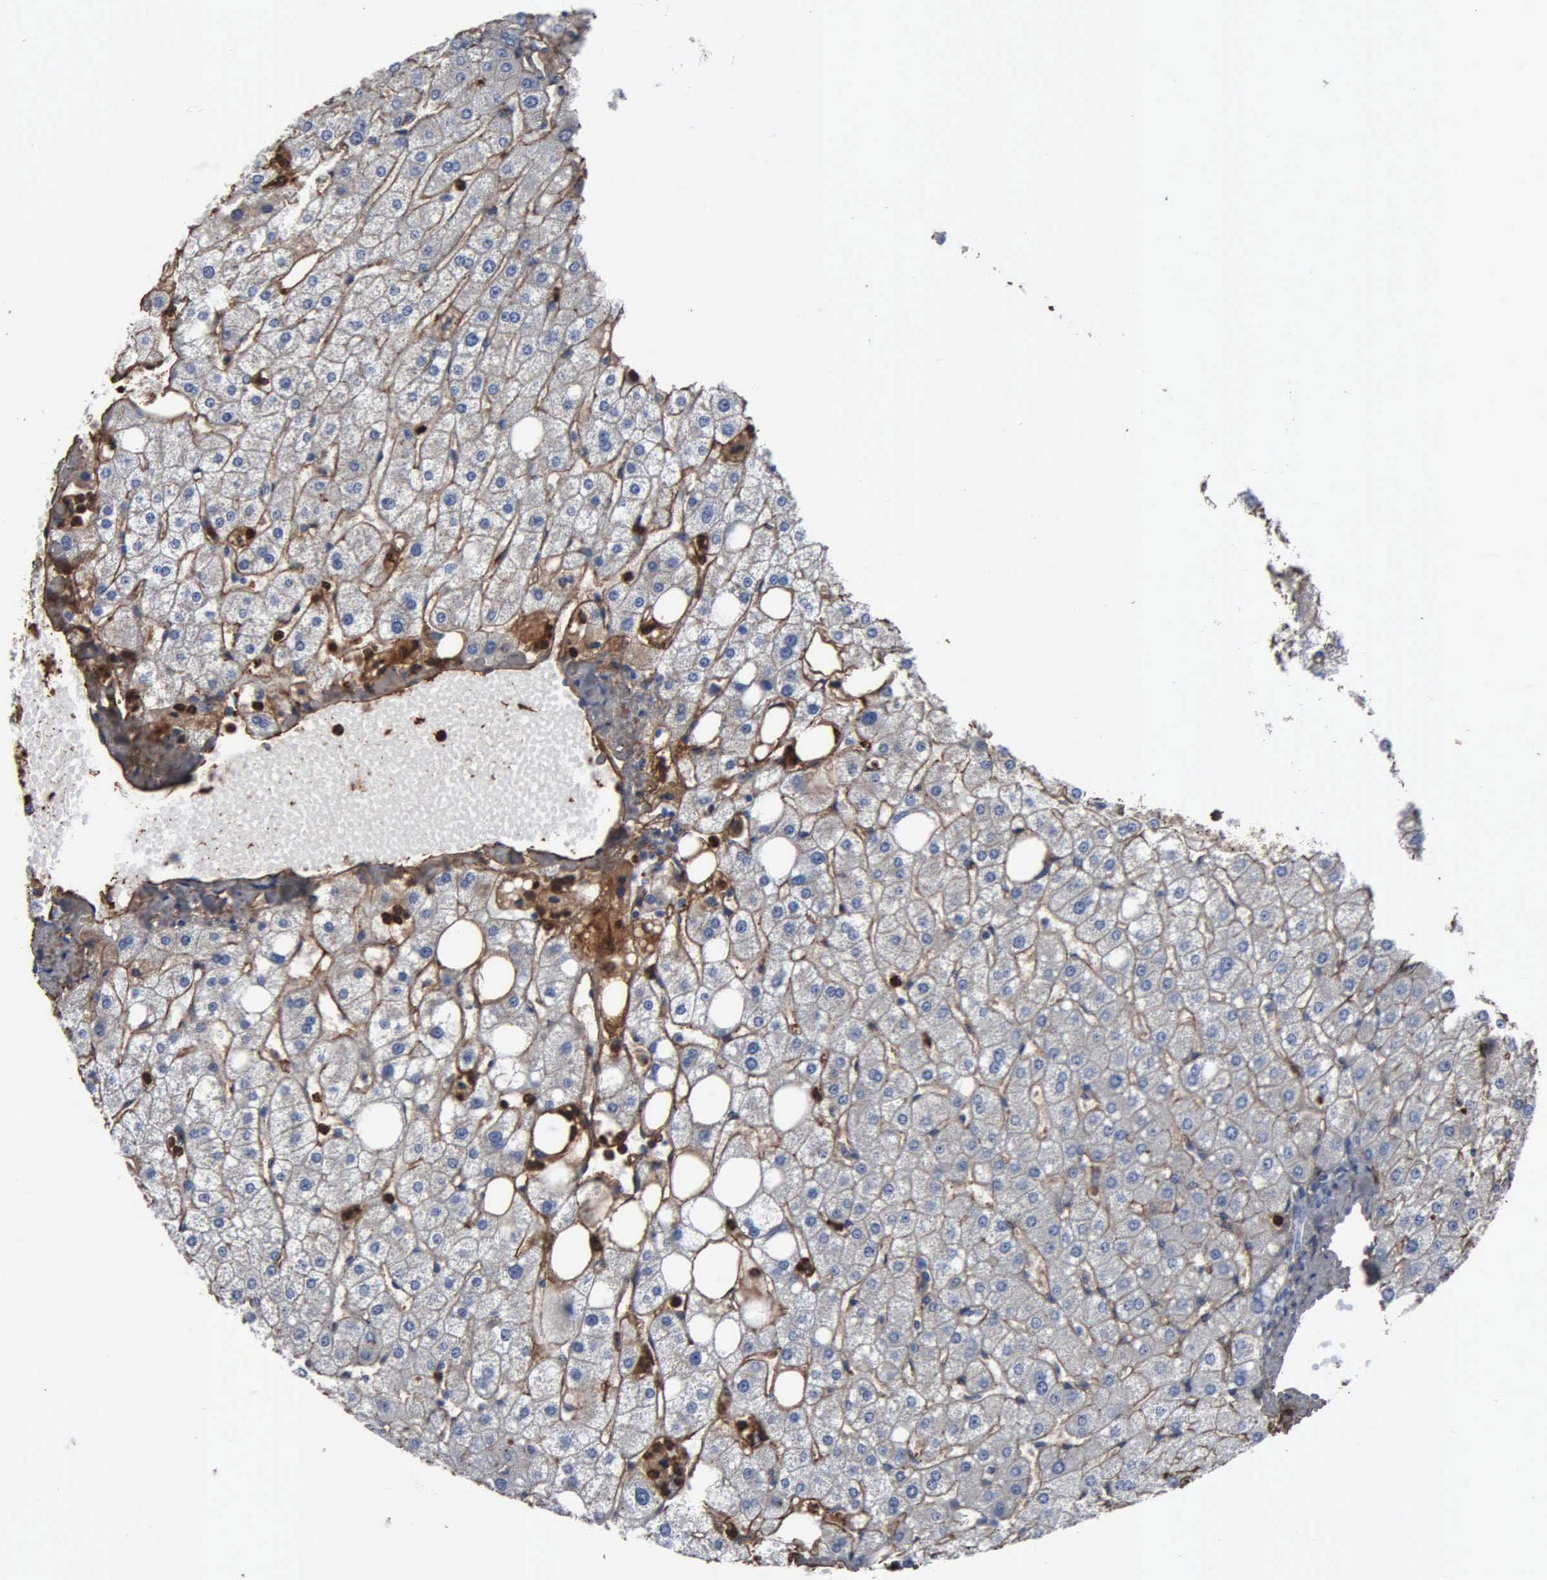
{"staining": {"intensity": "negative", "quantity": "none", "location": "none"}, "tissue": "liver", "cell_type": "Cholangiocytes", "image_type": "normal", "snomed": [{"axis": "morphology", "description": "Normal tissue, NOS"}, {"axis": "topography", "description": "Liver"}], "caption": "DAB (3,3'-diaminobenzidine) immunohistochemical staining of benign liver reveals no significant expression in cholangiocytes. (DAB IHC with hematoxylin counter stain).", "gene": "FN1", "patient": {"sex": "male", "age": 35}}